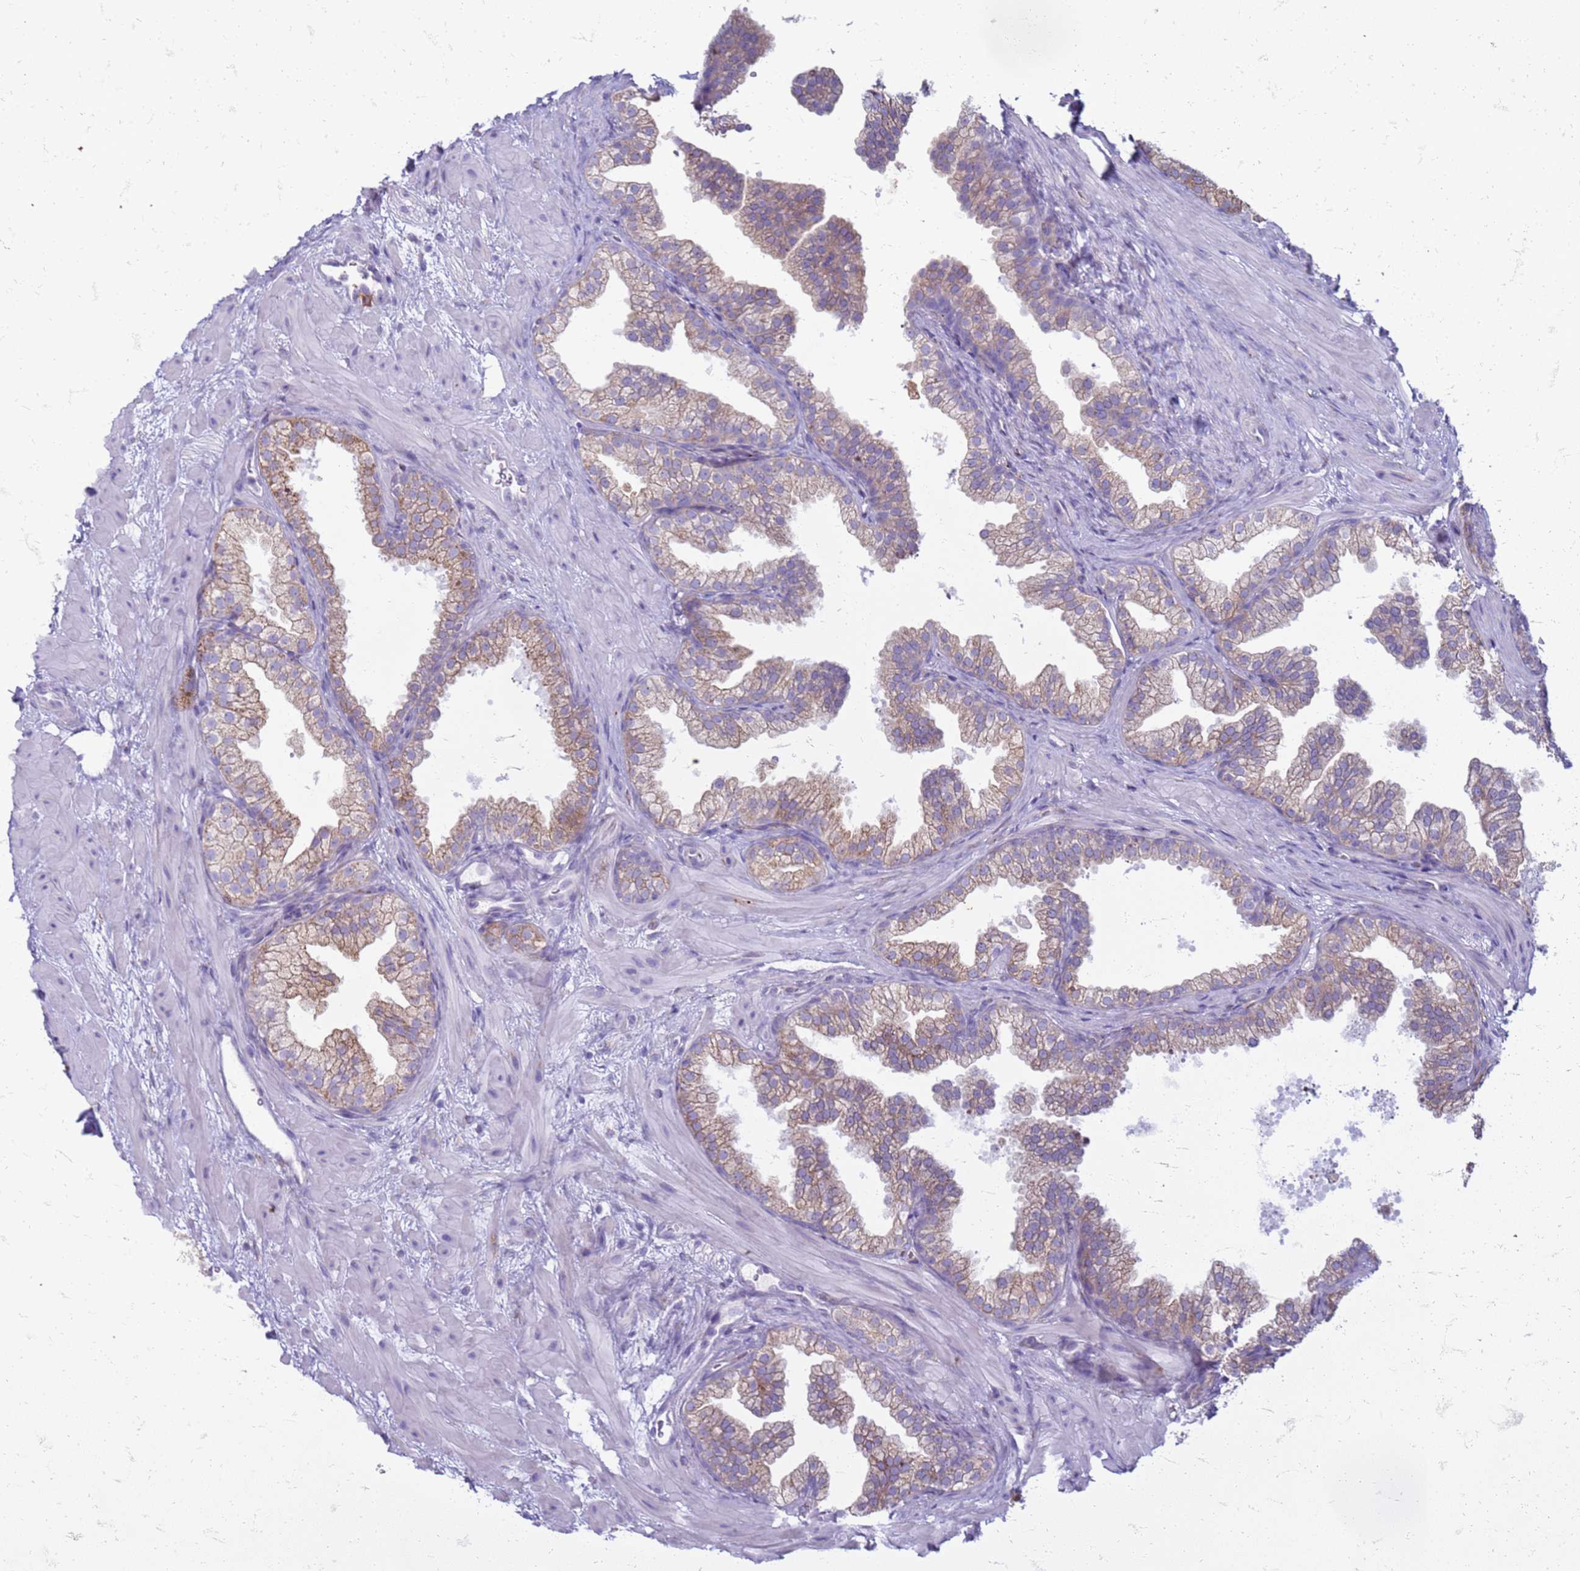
{"staining": {"intensity": "moderate", "quantity": "25%-75%", "location": "cytoplasmic/membranous"}, "tissue": "prostate", "cell_type": "Glandular cells", "image_type": "normal", "snomed": [{"axis": "morphology", "description": "Normal tissue, NOS"}, {"axis": "topography", "description": "Prostate"}], "caption": "Protein analysis of normal prostate exhibits moderate cytoplasmic/membranous positivity in approximately 25%-75% of glandular cells. The protein of interest is shown in brown color, while the nuclei are stained blue.", "gene": "PDK3", "patient": {"sex": "male", "age": 37}}